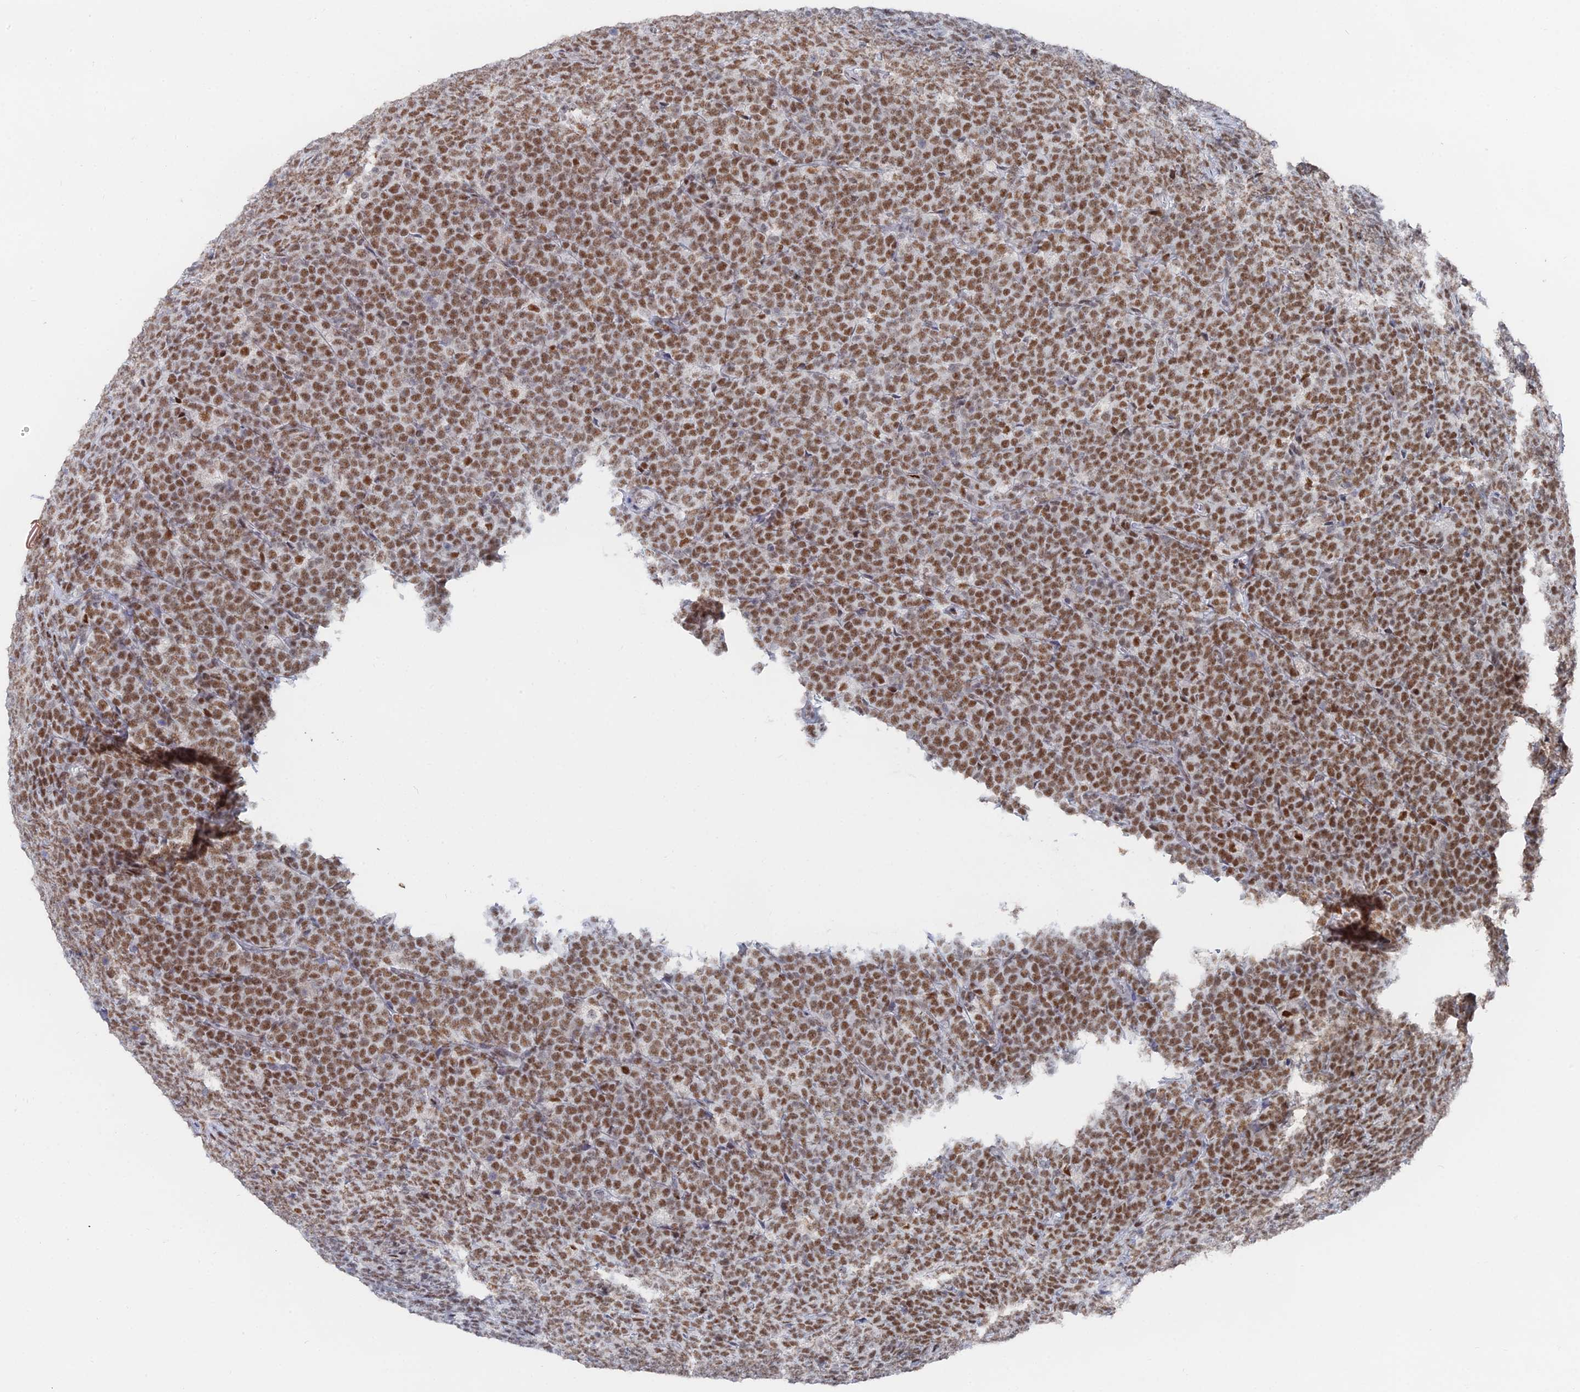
{"staining": {"intensity": "moderate", "quantity": ">75%", "location": "nuclear"}, "tissue": "lymphoma", "cell_type": "Tumor cells", "image_type": "cancer", "snomed": [{"axis": "morphology", "description": "Malignant lymphoma, non-Hodgkin's type, High grade"}, {"axis": "topography", "description": "Small intestine"}], "caption": "Brown immunohistochemical staining in malignant lymphoma, non-Hodgkin's type (high-grade) reveals moderate nuclear positivity in approximately >75% of tumor cells.", "gene": "GSC2", "patient": {"sex": "male", "age": 8}}